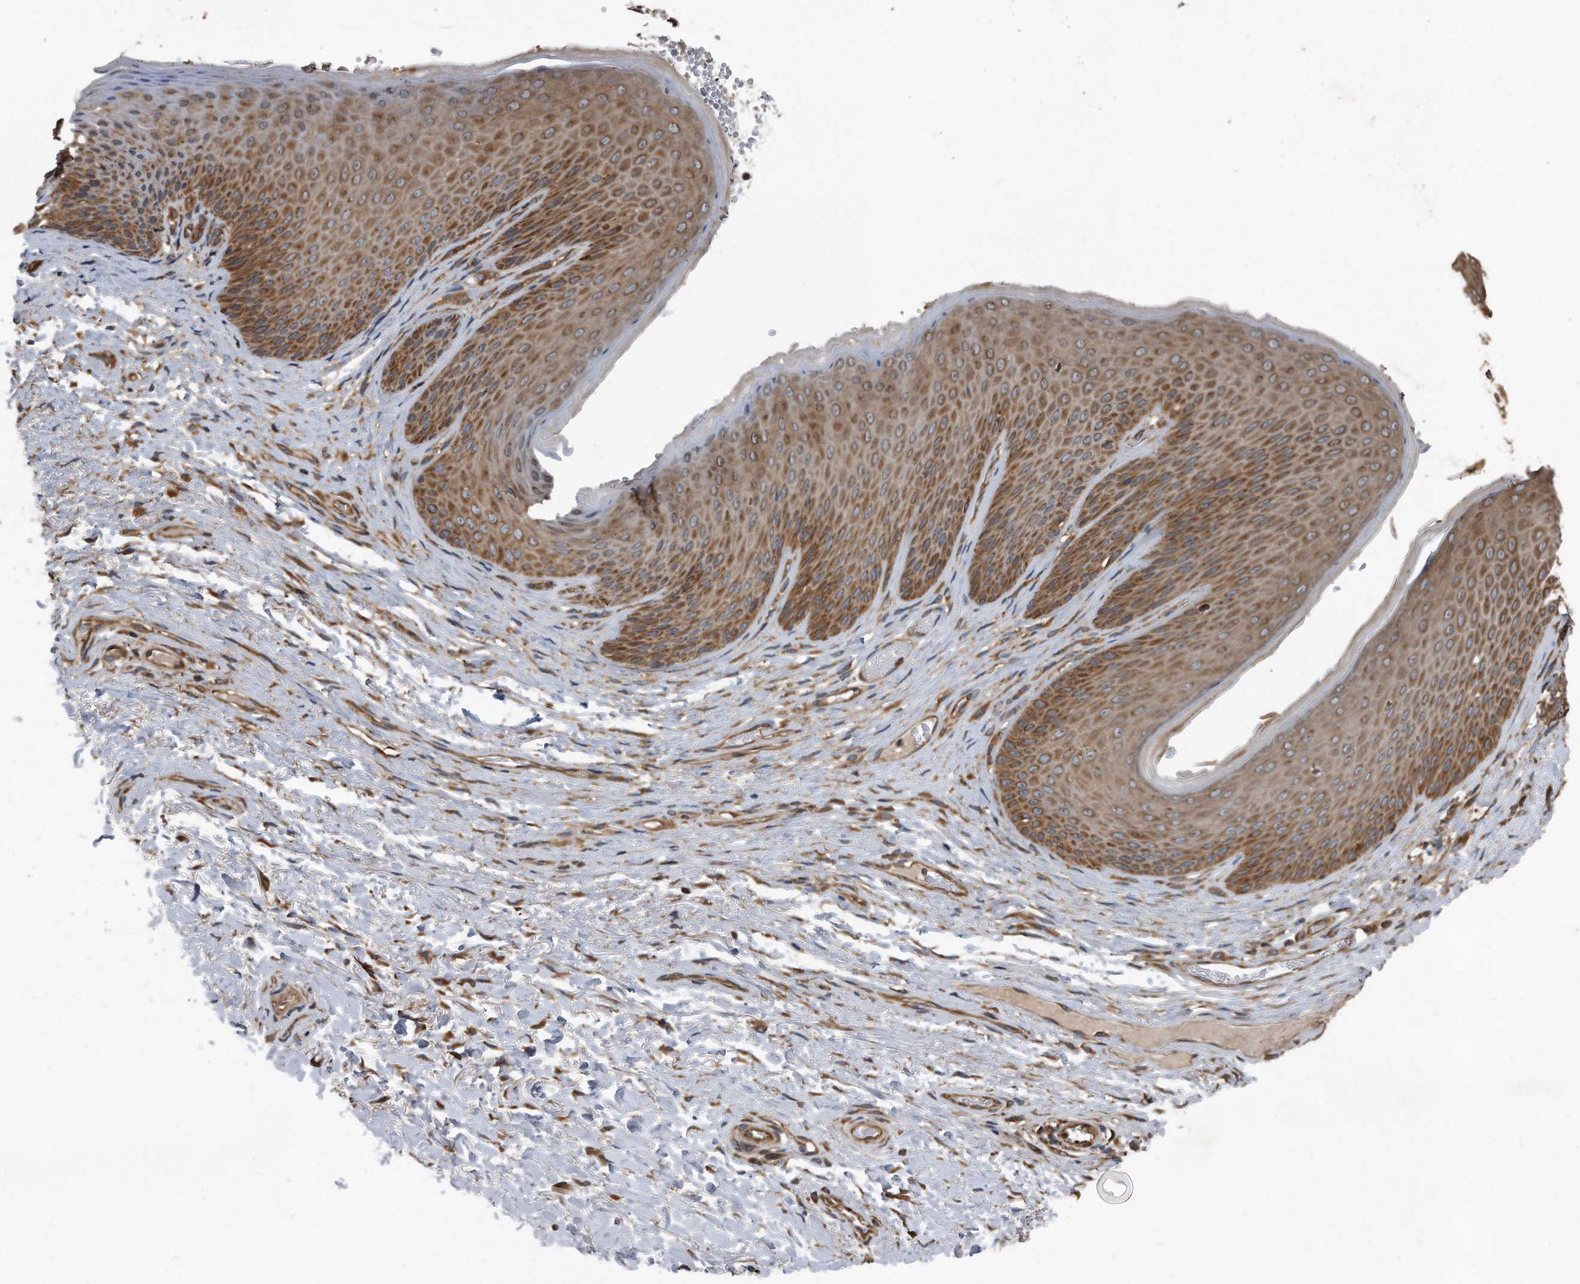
{"staining": {"intensity": "moderate", "quantity": ">75%", "location": "cytoplasmic/membranous"}, "tissue": "skin", "cell_type": "Epidermal cells", "image_type": "normal", "snomed": [{"axis": "morphology", "description": "Normal tissue, NOS"}, {"axis": "topography", "description": "Anal"}], "caption": "Immunohistochemistry (IHC) micrograph of unremarkable skin: skin stained using immunohistochemistry exhibits medium levels of moderate protein expression localized specifically in the cytoplasmic/membranous of epidermal cells, appearing as a cytoplasmic/membranous brown color.", "gene": "FAM136A", "patient": {"sex": "male", "age": 74}}